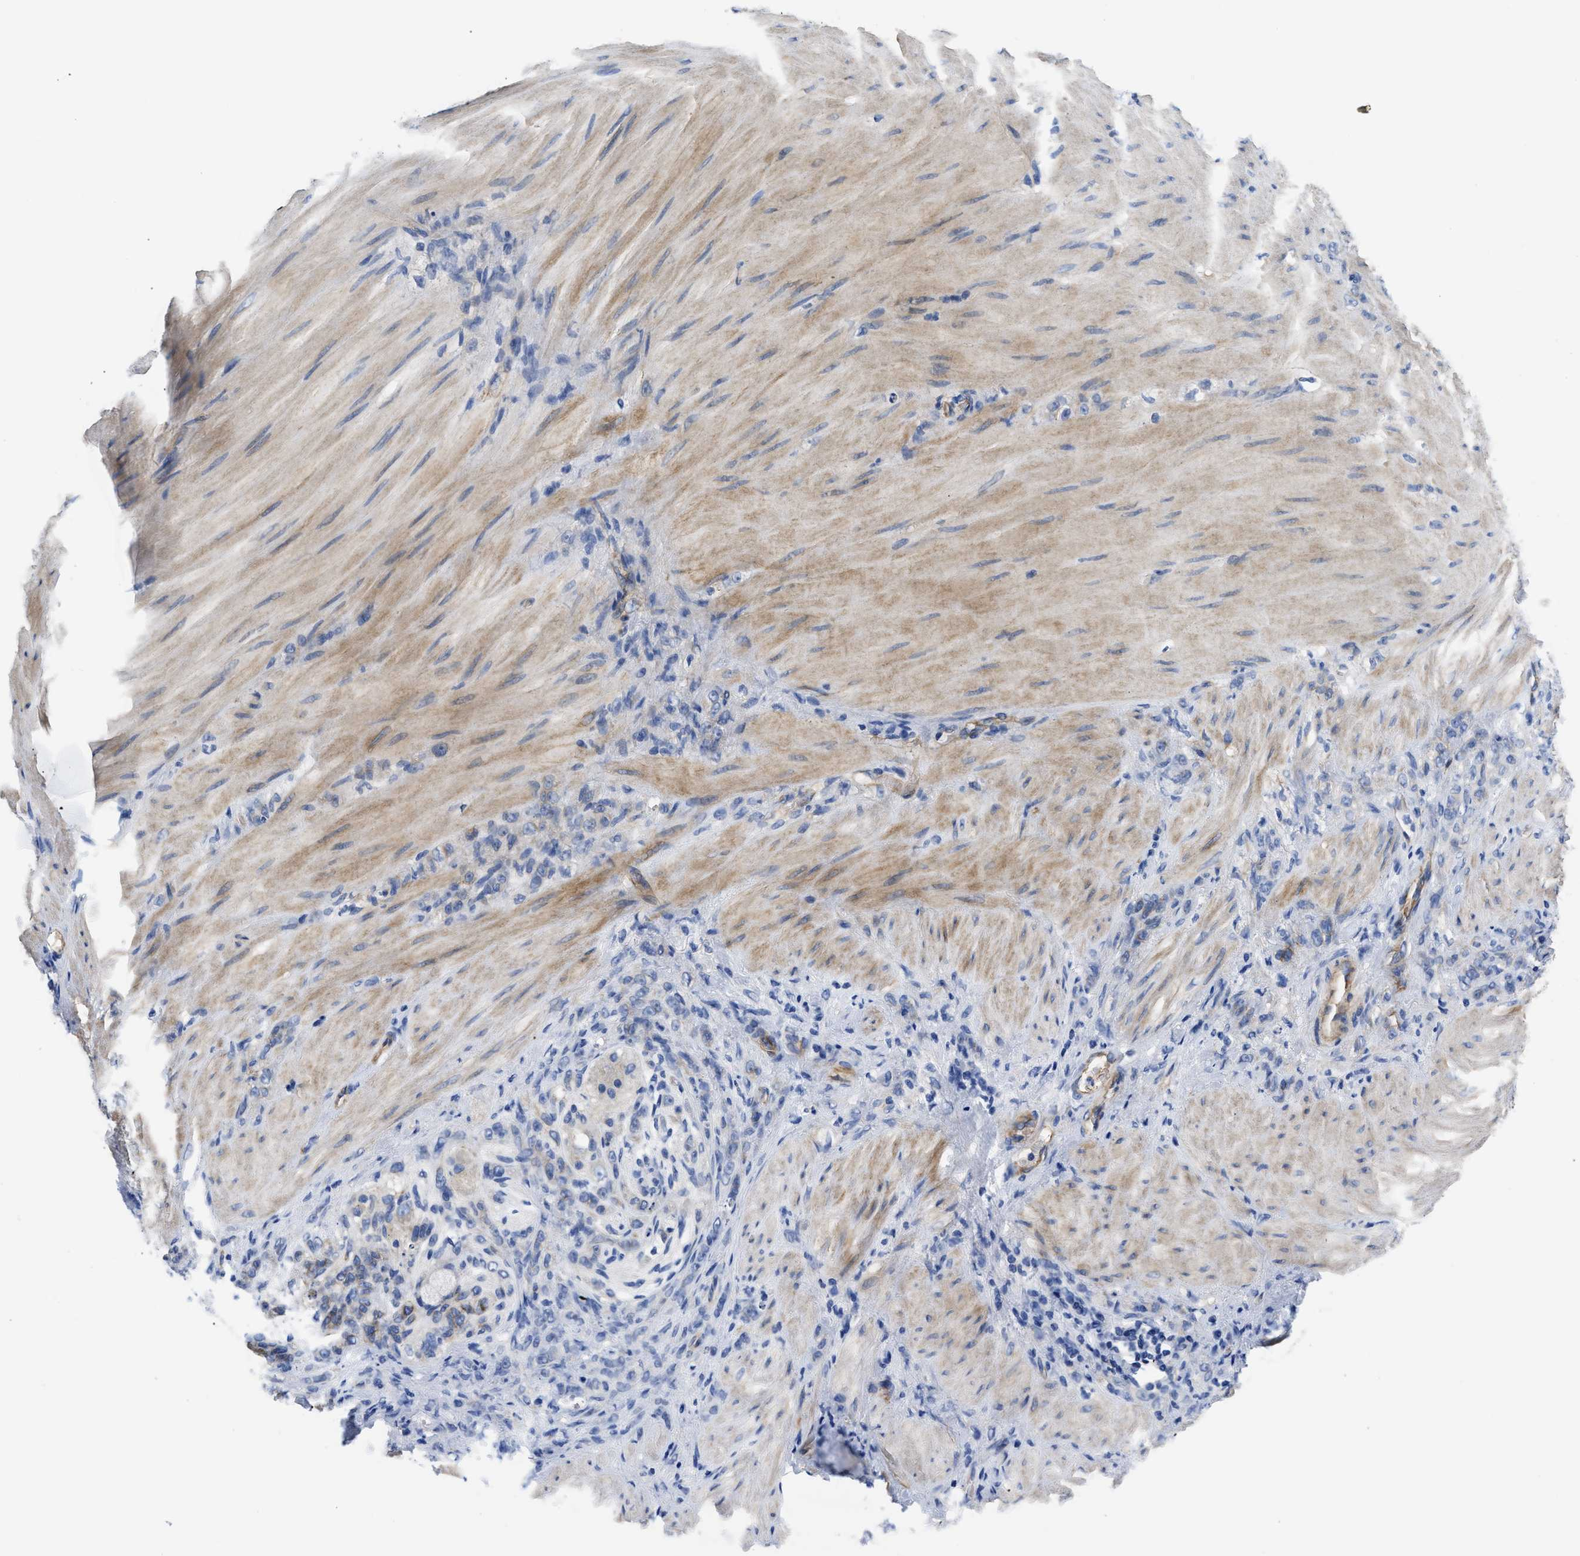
{"staining": {"intensity": "negative", "quantity": "none", "location": "none"}, "tissue": "stomach cancer", "cell_type": "Tumor cells", "image_type": "cancer", "snomed": [{"axis": "morphology", "description": "Normal tissue, NOS"}, {"axis": "morphology", "description": "Adenocarcinoma, NOS"}, {"axis": "topography", "description": "Stomach"}], "caption": "This is an immunohistochemistry image of stomach cancer. There is no staining in tumor cells.", "gene": "USP4", "patient": {"sex": "male", "age": 82}}